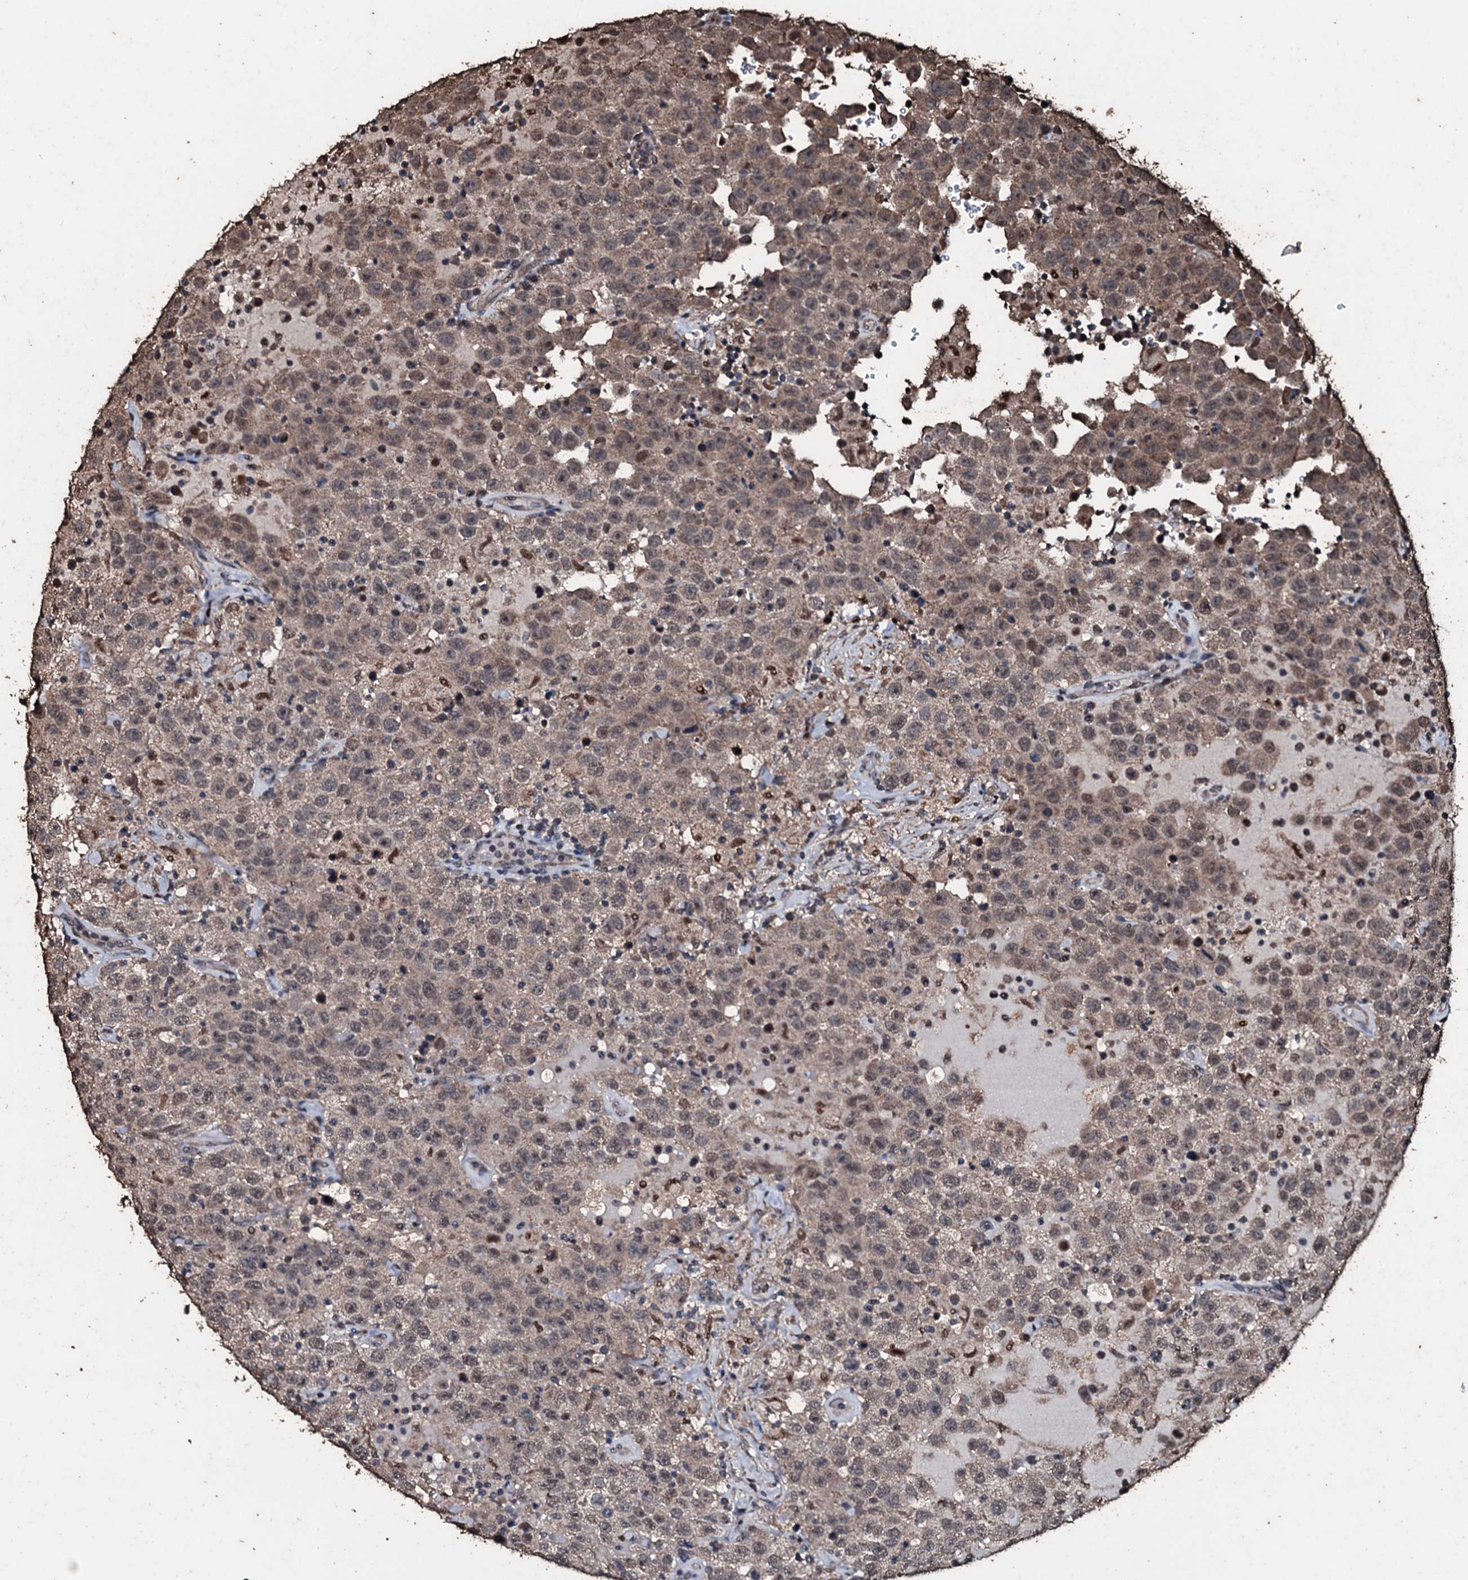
{"staining": {"intensity": "weak", "quantity": ">75%", "location": "cytoplasmic/membranous,nuclear"}, "tissue": "testis cancer", "cell_type": "Tumor cells", "image_type": "cancer", "snomed": [{"axis": "morphology", "description": "Seminoma, NOS"}, {"axis": "topography", "description": "Testis"}], "caption": "Testis cancer (seminoma) stained with DAB (3,3'-diaminobenzidine) immunohistochemistry (IHC) exhibits low levels of weak cytoplasmic/membranous and nuclear positivity in about >75% of tumor cells. Nuclei are stained in blue.", "gene": "FAAP24", "patient": {"sex": "male", "age": 41}}